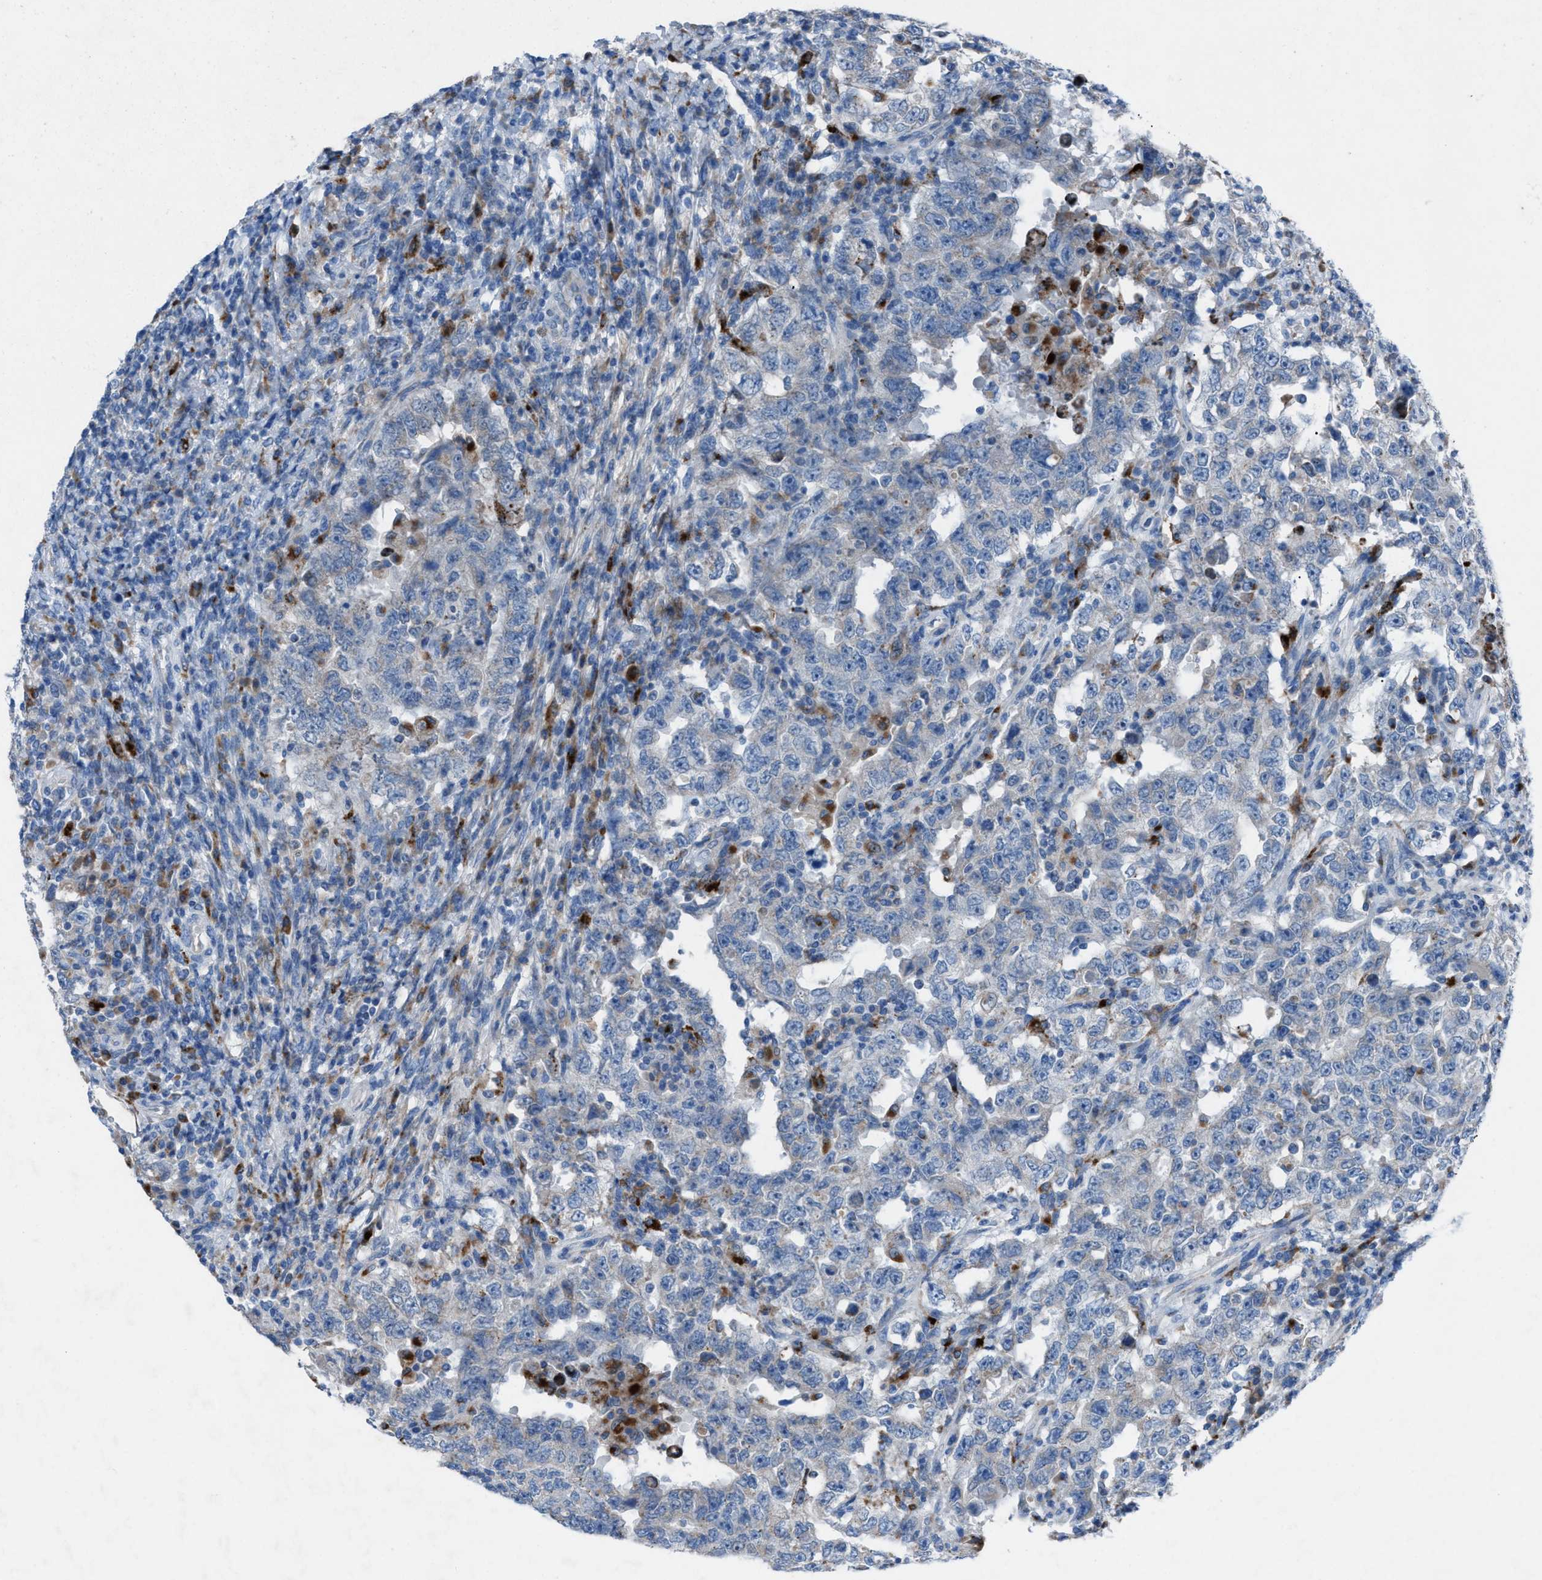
{"staining": {"intensity": "negative", "quantity": "none", "location": "none"}, "tissue": "testis cancer", "cell_type": "Tumor cells", "image_type": "cancer", "snomed": [{"axis": "morphology", "description": "Carcinoma, Embryonal, NOS"}, {"axis": "topography", "description": "Testis"}], "caption": "Testis embryonal carcinoma stained for a protein using IHC exhibits no positivity tumor cells.", "gene": "CD1B", "patient": {"sex": "male", "age": 26}}